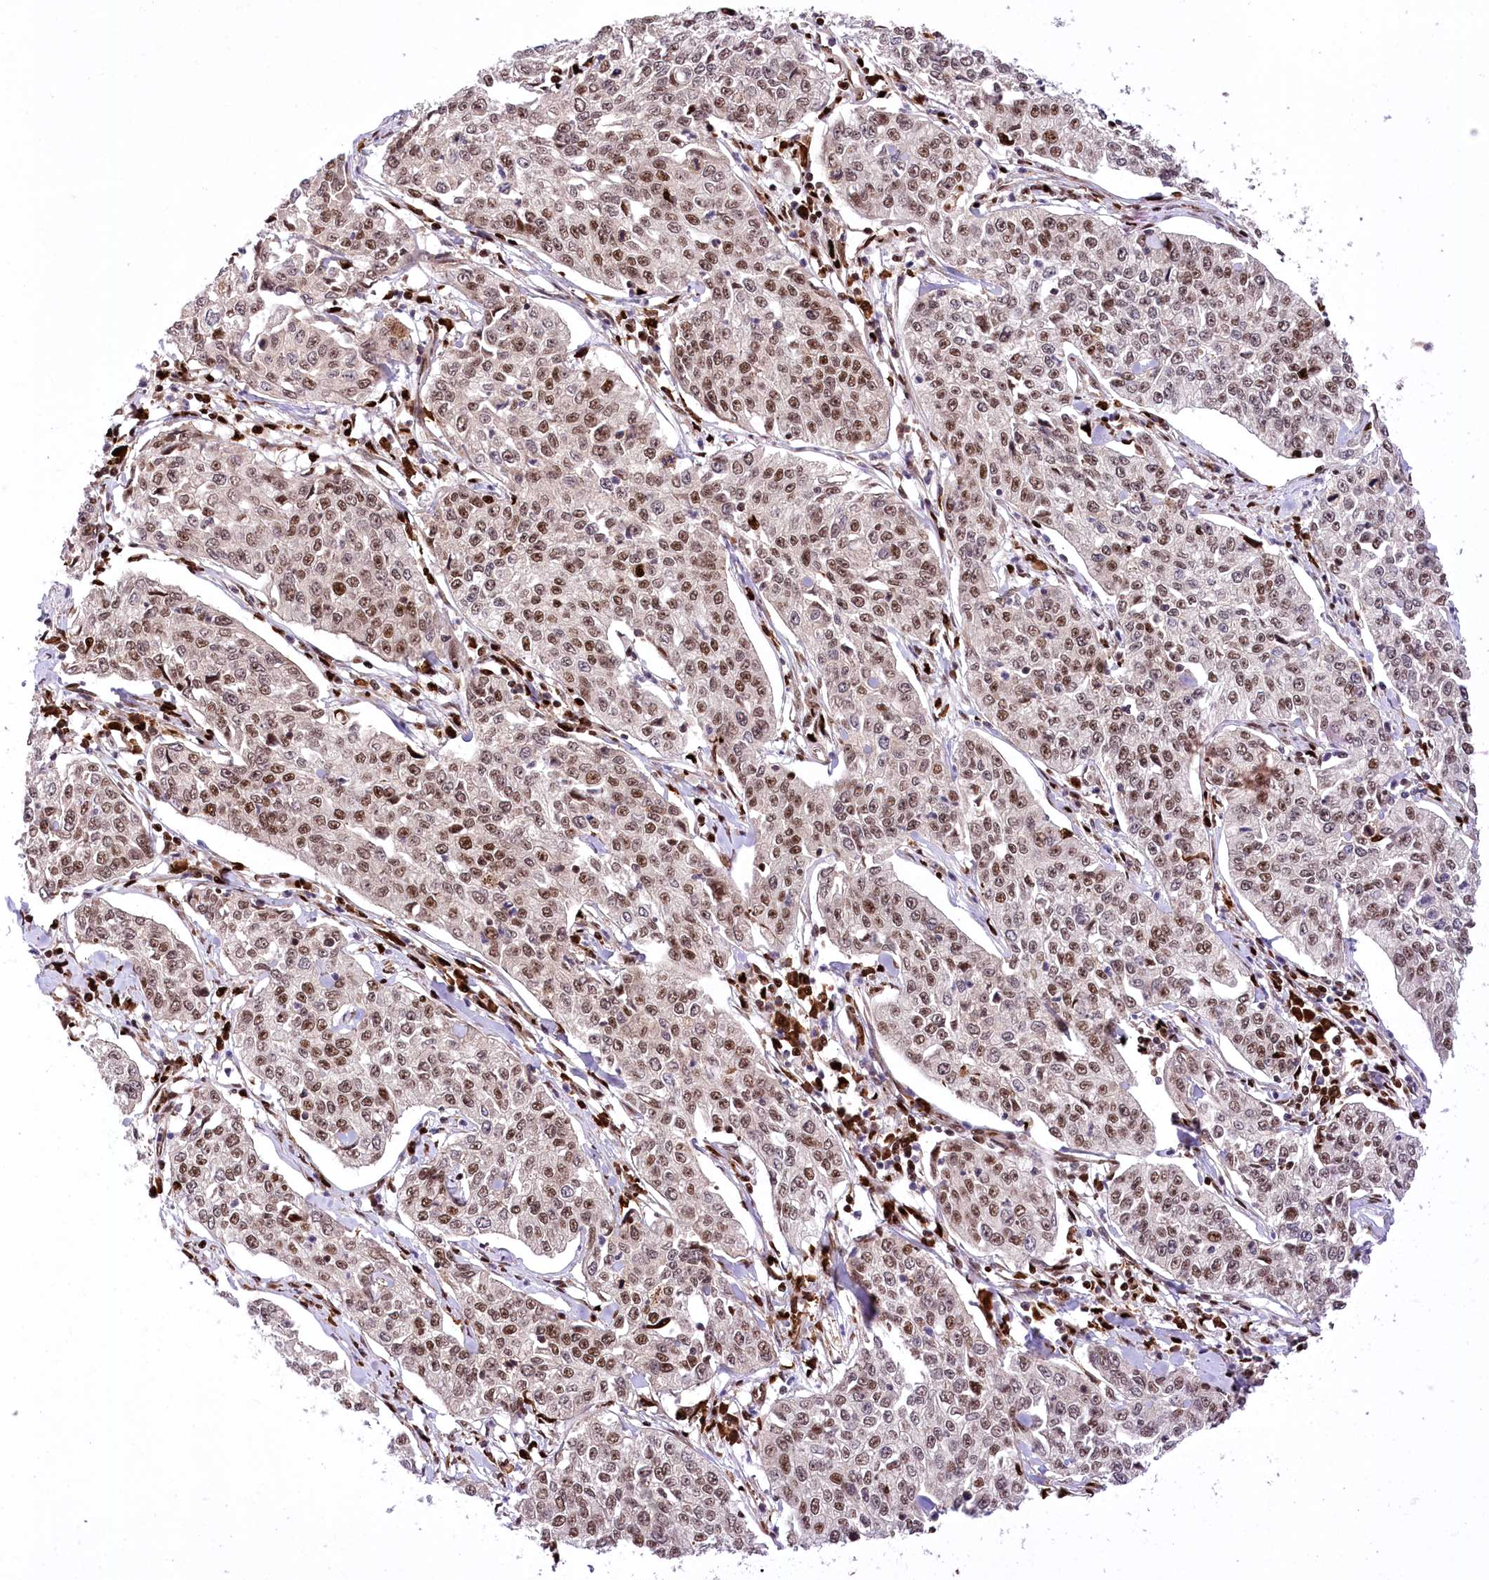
{"staining": {"intensity": "moderate", "quantity": ">75%", "location": "cytoplasmic/membranous,nuclear"}, "tissue": "cervical cancer", "cell_type": "Tumor cells", "image_type": "cancer", "snomed": [{"axis": "morphology", "description": "Squamous cell carcinoma, NOS"}, {"axis": "topography", "description": "Cervix"}], "caption": "A medium amount of moderate cytoplasmic/membranous and nuclear staining is appreciated in about >75% of tumor cells in cervical cancer (squamous cell carcinoma) tissue. (Brightfield microscopy of DAB IHC at high magnification).", "gene": "FIGN", "patient": {"sex": "female", "age": 35}}